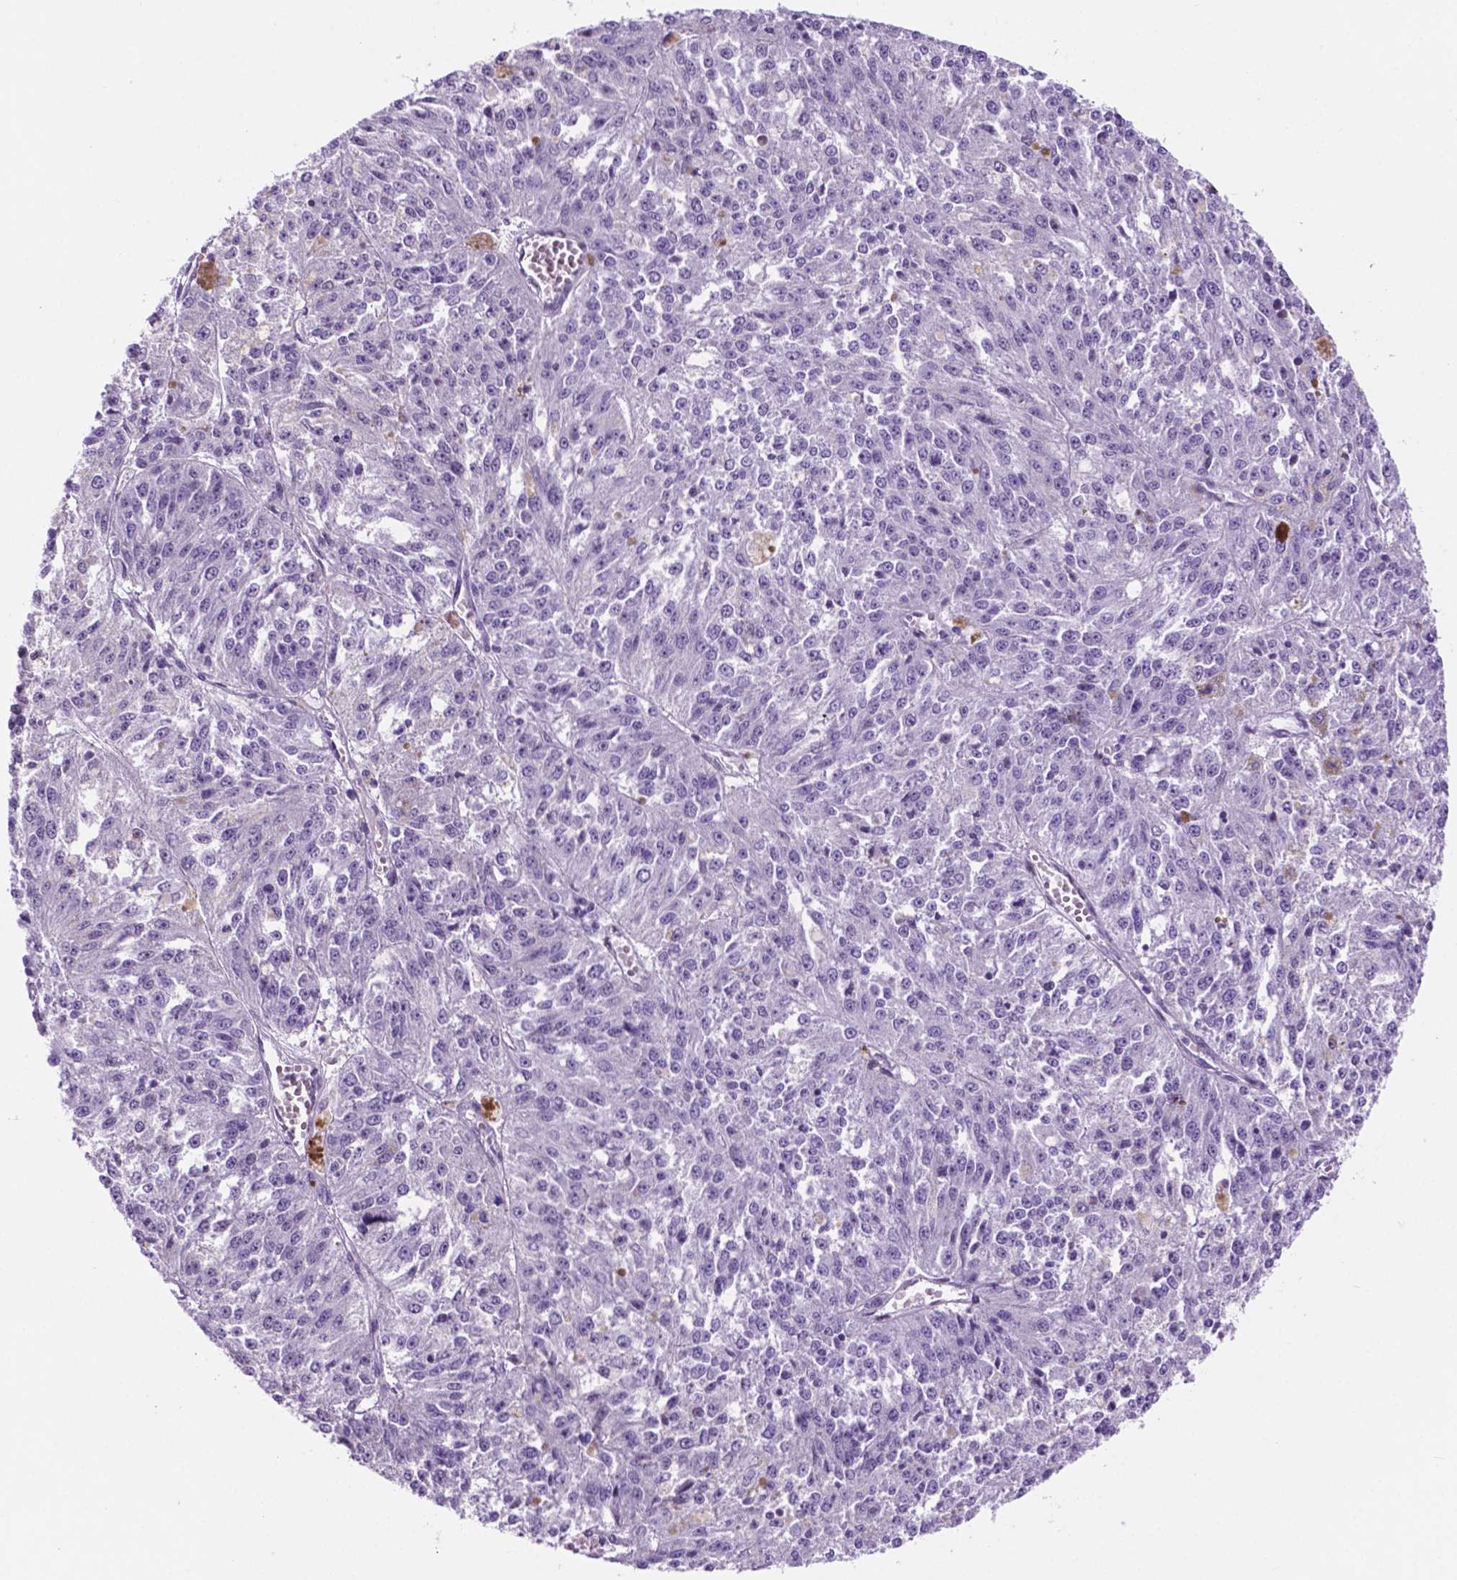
{"staining": {"intensity": "negative", "quantity": "none", "location": "none"}, "tissue": "melanoma", "cell_type": "Tumor cells", "image_type": "cancer", "snomed": [{"axis": "morphology", "description": "Malignant melanoma, Metastatic site"}, {"axis": "topography", "description": "Lymph node"}], "caption": "DAB (3,3'-diaminobenzidine) immunohistochemical staining of human melanoma demonstrates no significant expression in tumor cells. Nuclei are stained in blue.", "gene": "ACY3", "patient": {"sex": "female", "age": 64}}